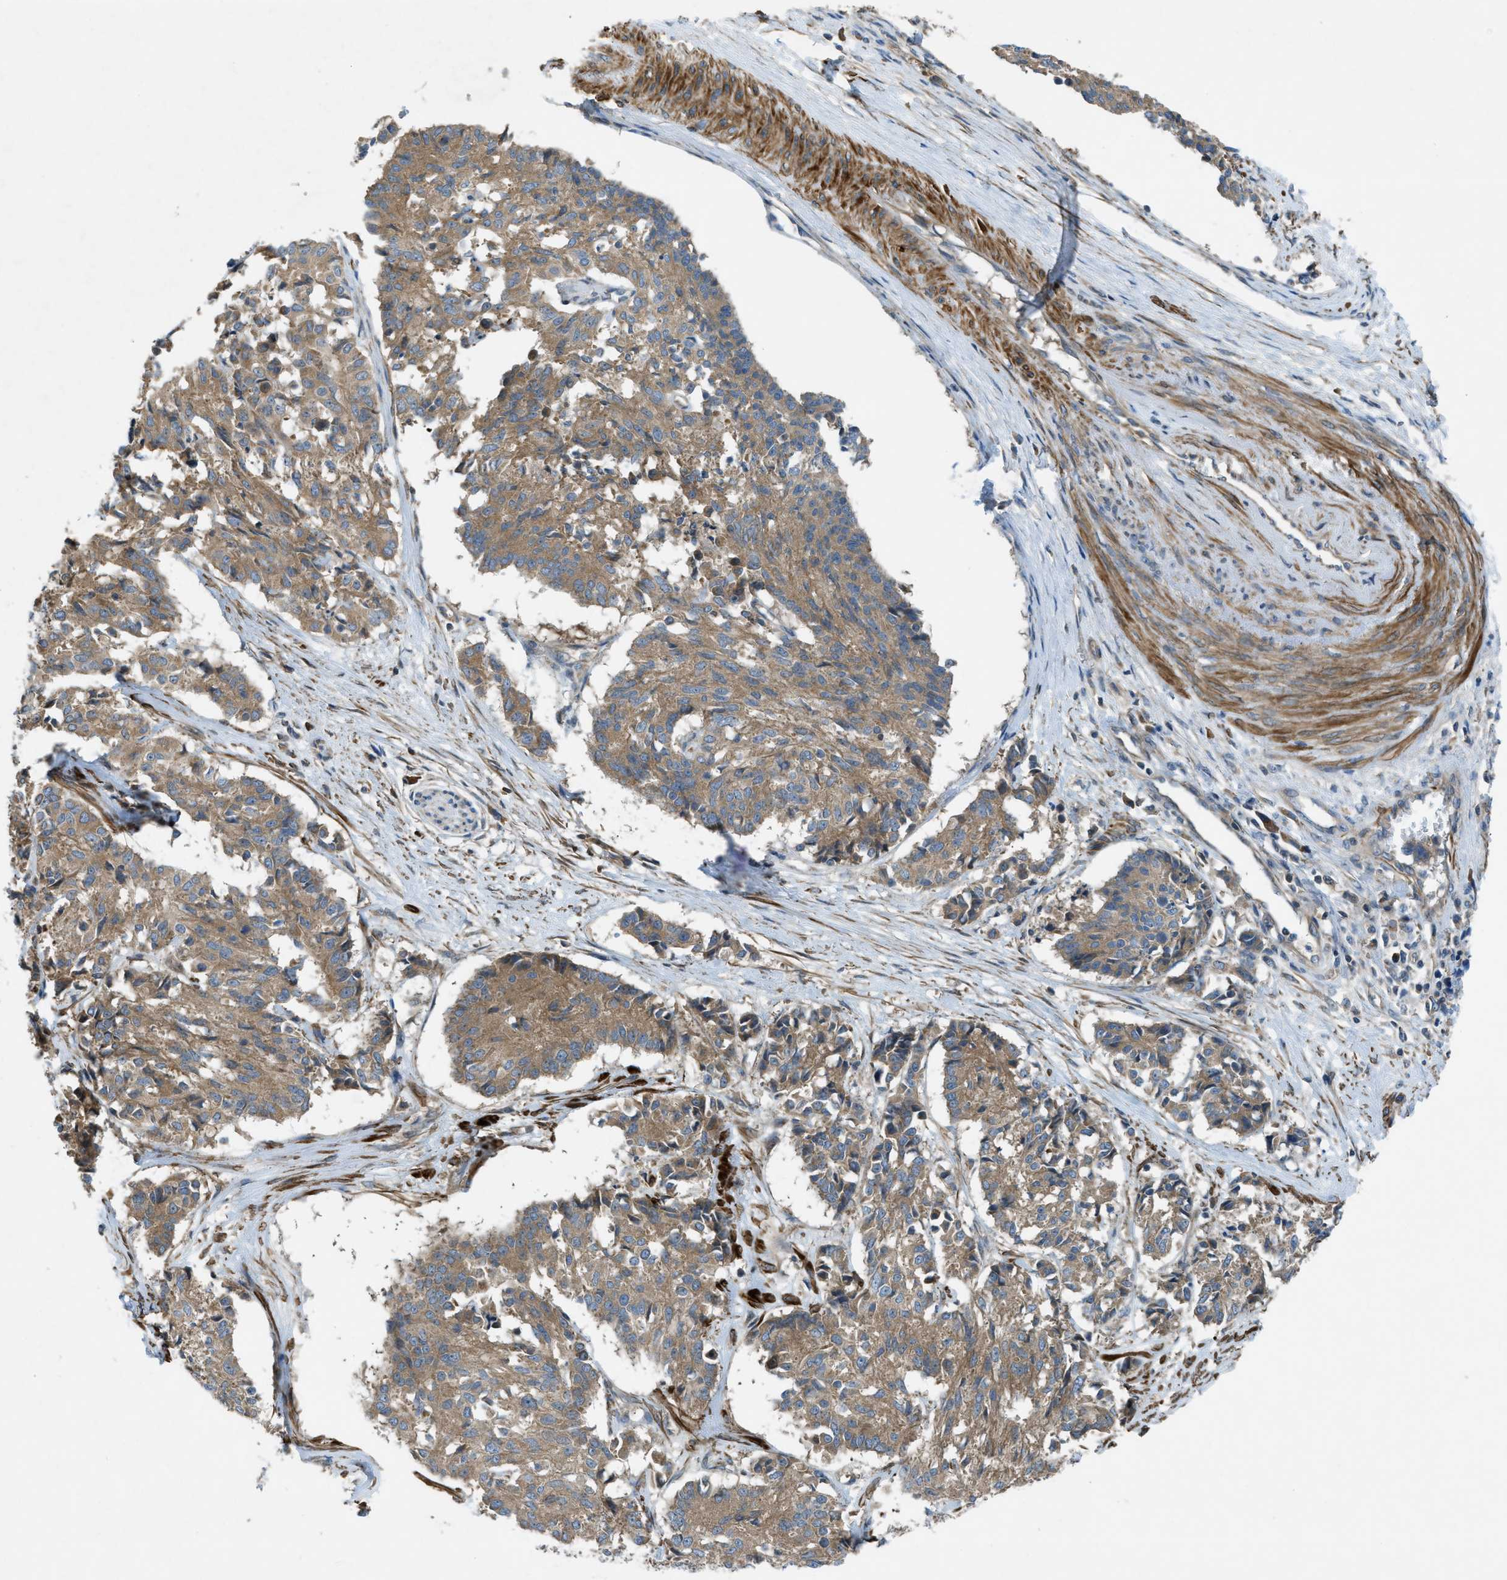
{"staining": {"intensity": "moderate", "quantity": ">75%", "location": "cytoplasmic/membranous"}, "tissue": "cervical cancer", "cell_type": "Tumor cells", "image_type": "cancer", "snomed": [{"axis": "morphology", "description": "Squamous cell carcinoma, NOS"}, {"axis": "topography", "description": "Cervix"}], "caption": "Cervical squamous cell carcinoma tissue reveals moderate cytoplasmic/membranous expression in approximately >75% of tumor cells, visualized by immunohistochemistry. (Brightfield microscopy of DAB IHC at high magnification).", "gene": "VEZT", "patient": {"sex": "female", "age": 35}}